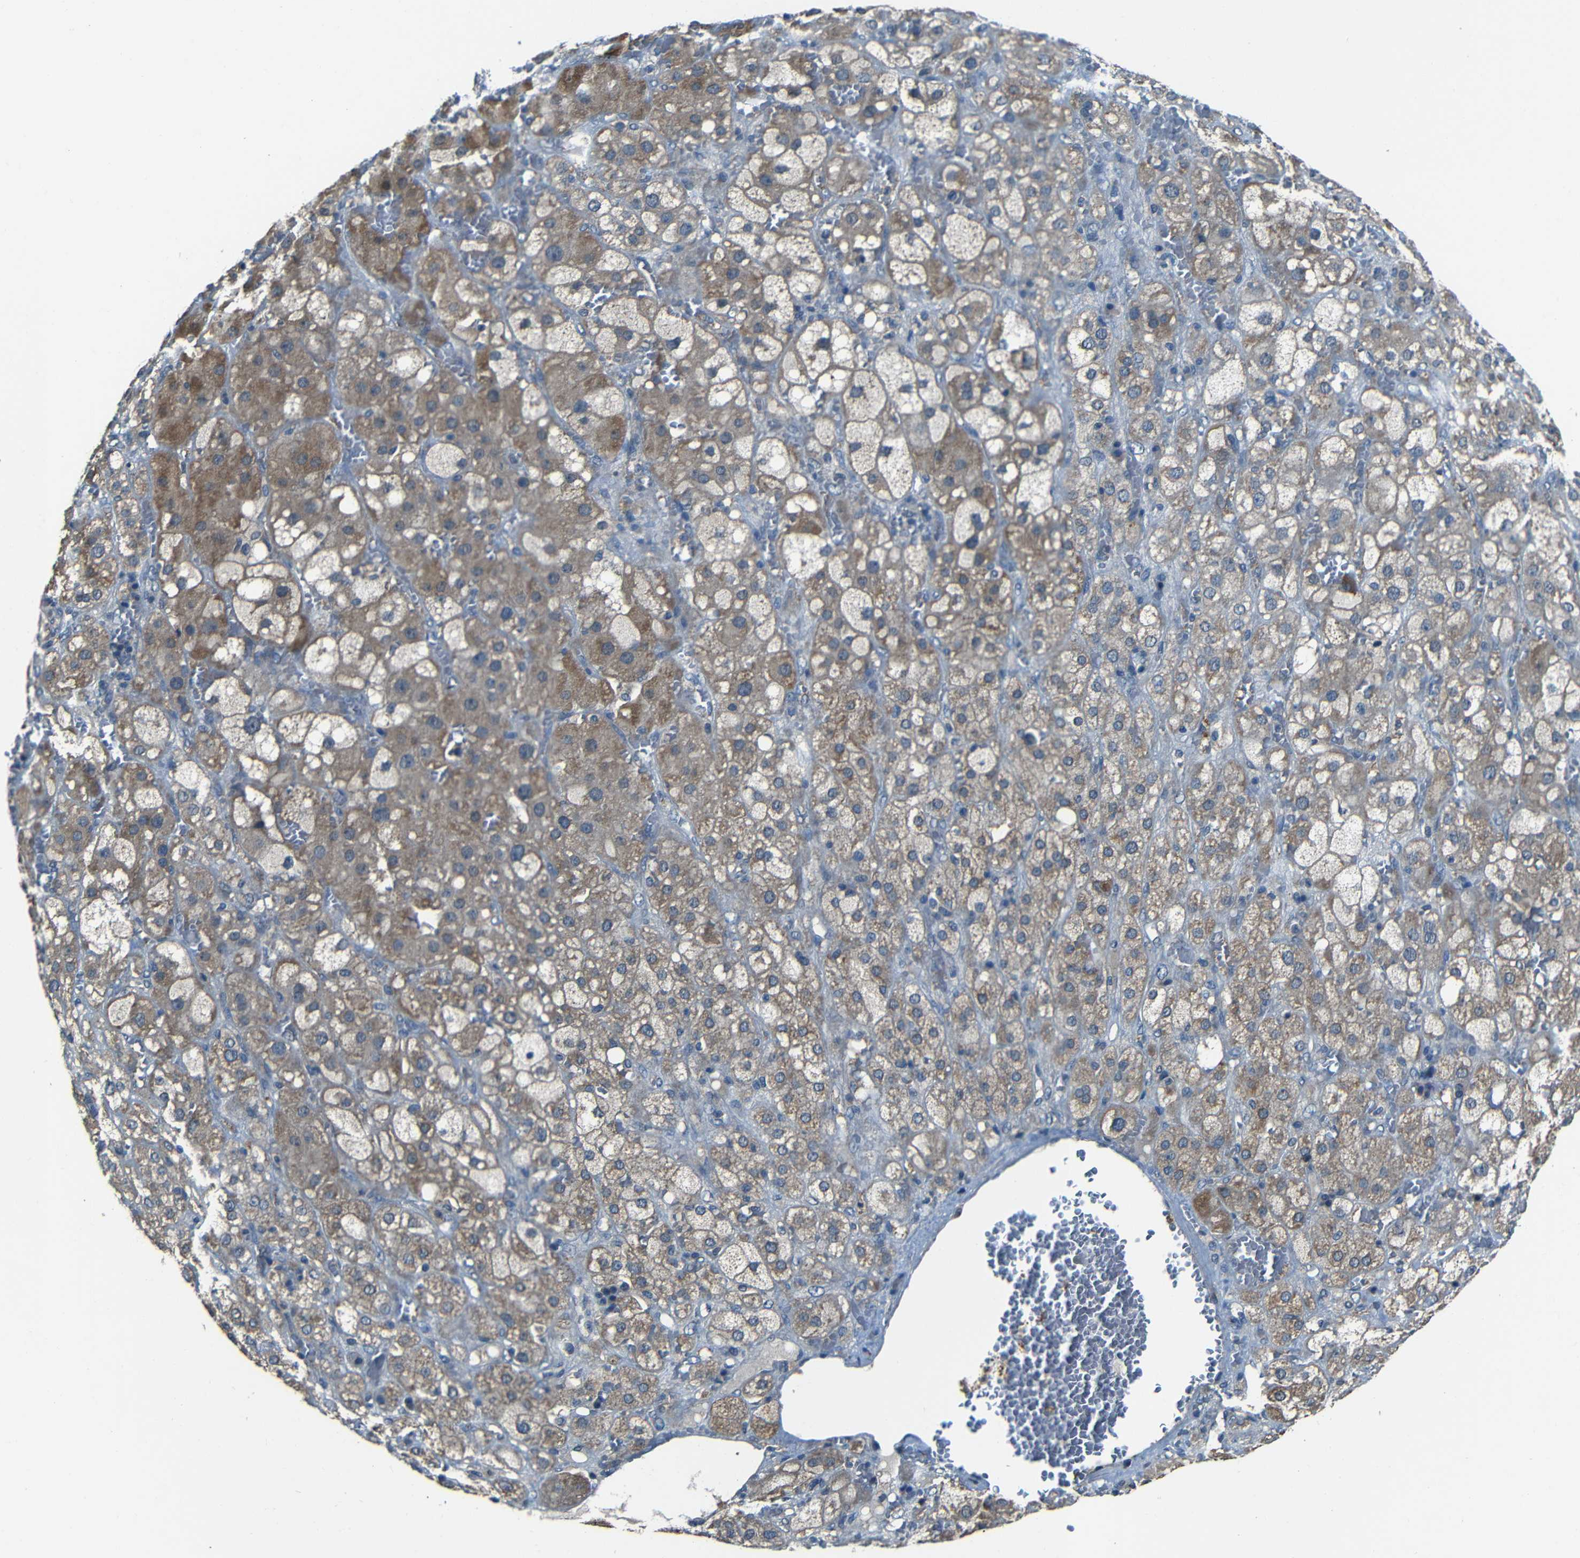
{"staining": {"intensity": "moderate", "quantity": ">75%", "location": "cytoplasmic/membranous"}, "tissue": "adrenal gland", "cell_type": "Glandular cells", "image_type": "normal", "snomed": [{"axis": "morphology", "description": "Normal tissue, NOS"}, {"axis": "topography", "description": "Adrenal gland"}], "caption": "Moderate cytoplasmic/membranous positivity is appreciated in about >75% of glandular cells in benign adrenal gland.", "gene": "SLA", "patient": {"sex": "female", "age": 47}}